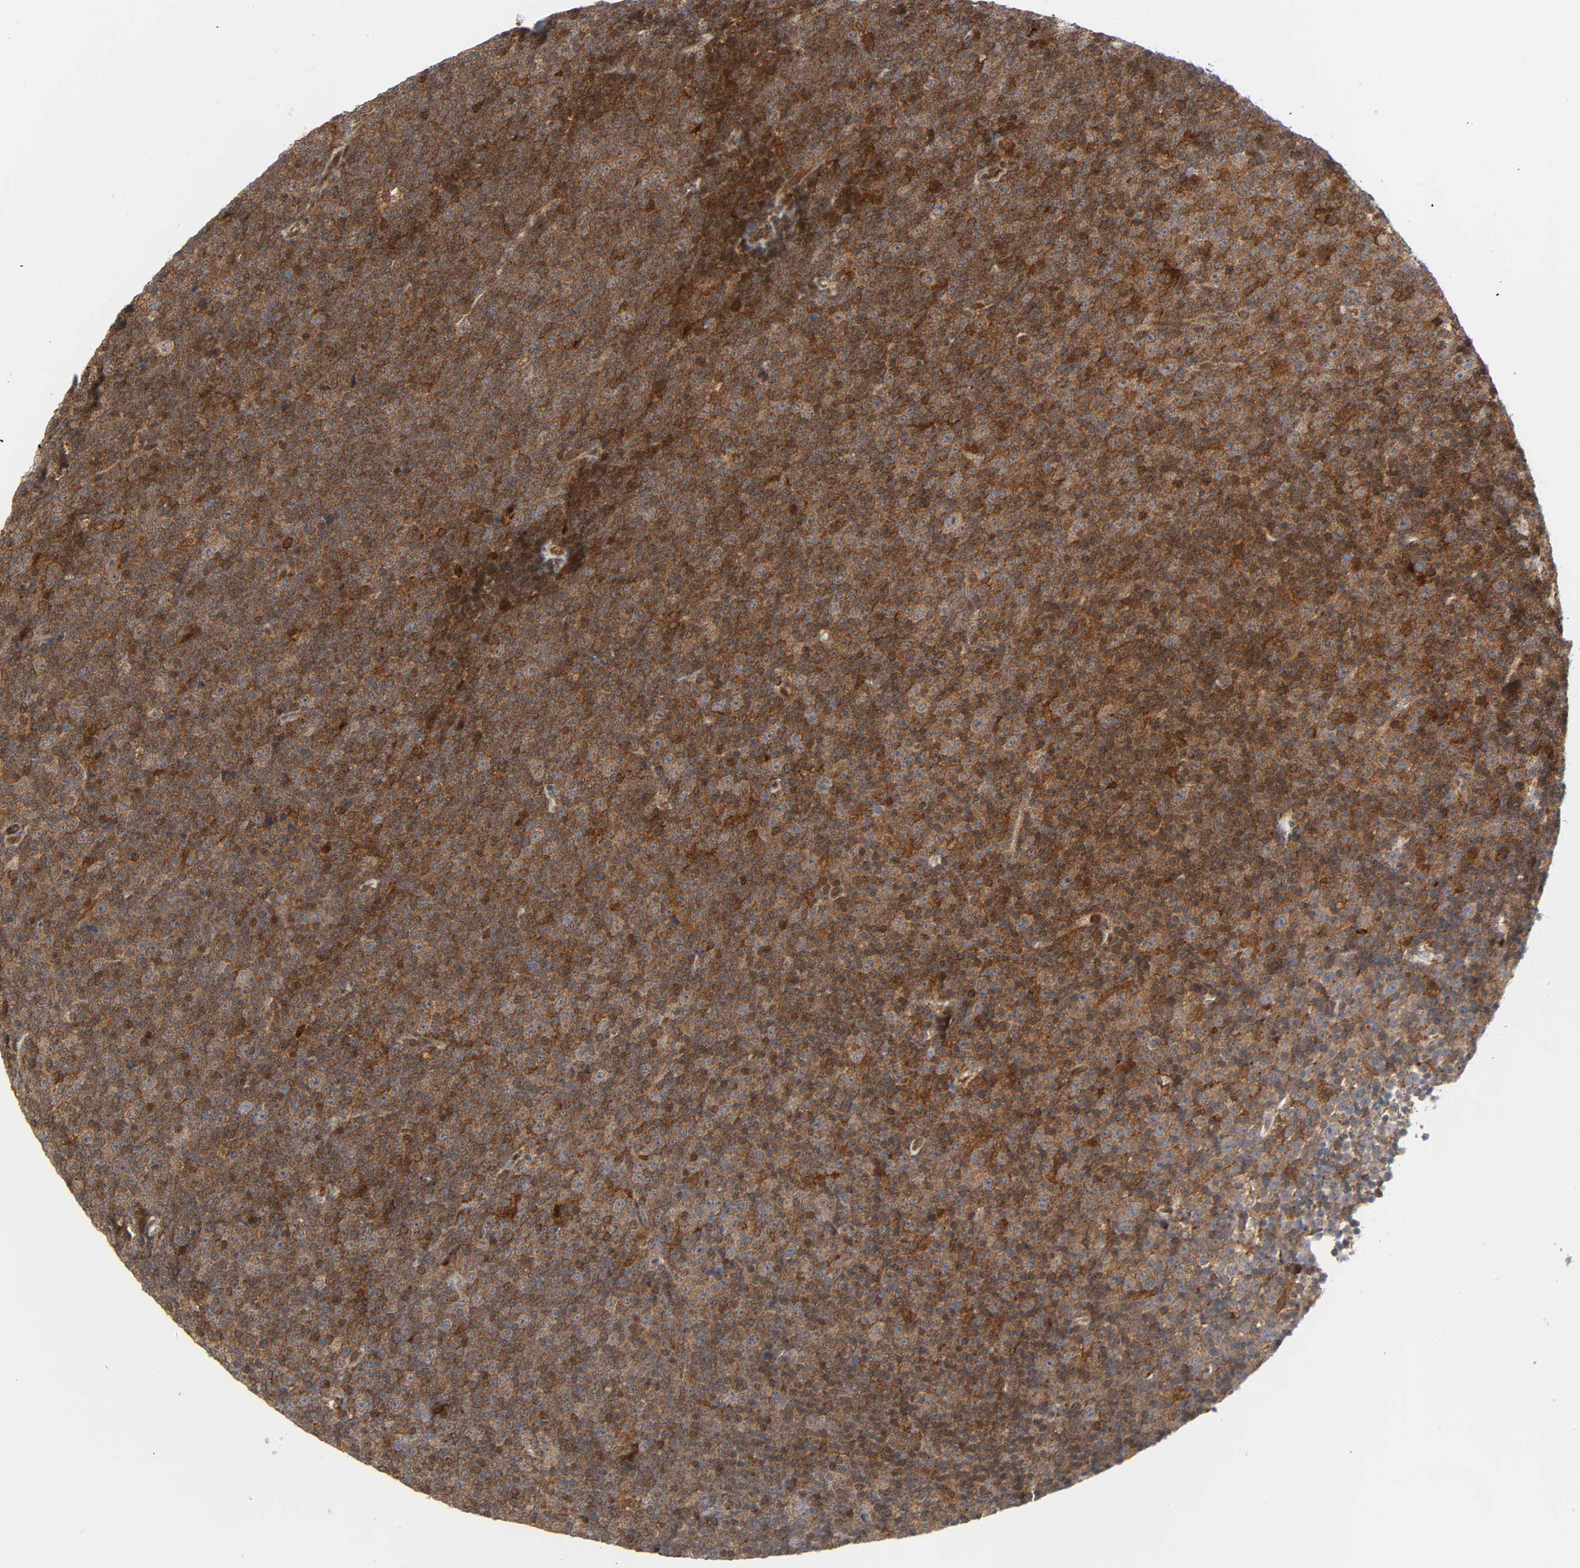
{"staining": {"intensity": "moderate", "quantity": ">75%", "location": "cytoplasmic/membranous"}, "tissue": "lymphoma", "cell_type": "Tumor cells", "image_type": "cancer", "snomed": [{"axis": "morphology", "description": "Malignant lymphoma, non-Hodgkin's type, Low grade"}, {"axis": "topography", "description": "Lymph node"}], "caption": "Moderate cytoplasmic/membranous staining for a protein is identified in approximately >75% of tumor cells of malignant lymphoma, non-Hodgkin's type (low-grade) using immunohistochemistry.", "gene": "MAPK1", "patient": {"sex": "female", "age": 67}}